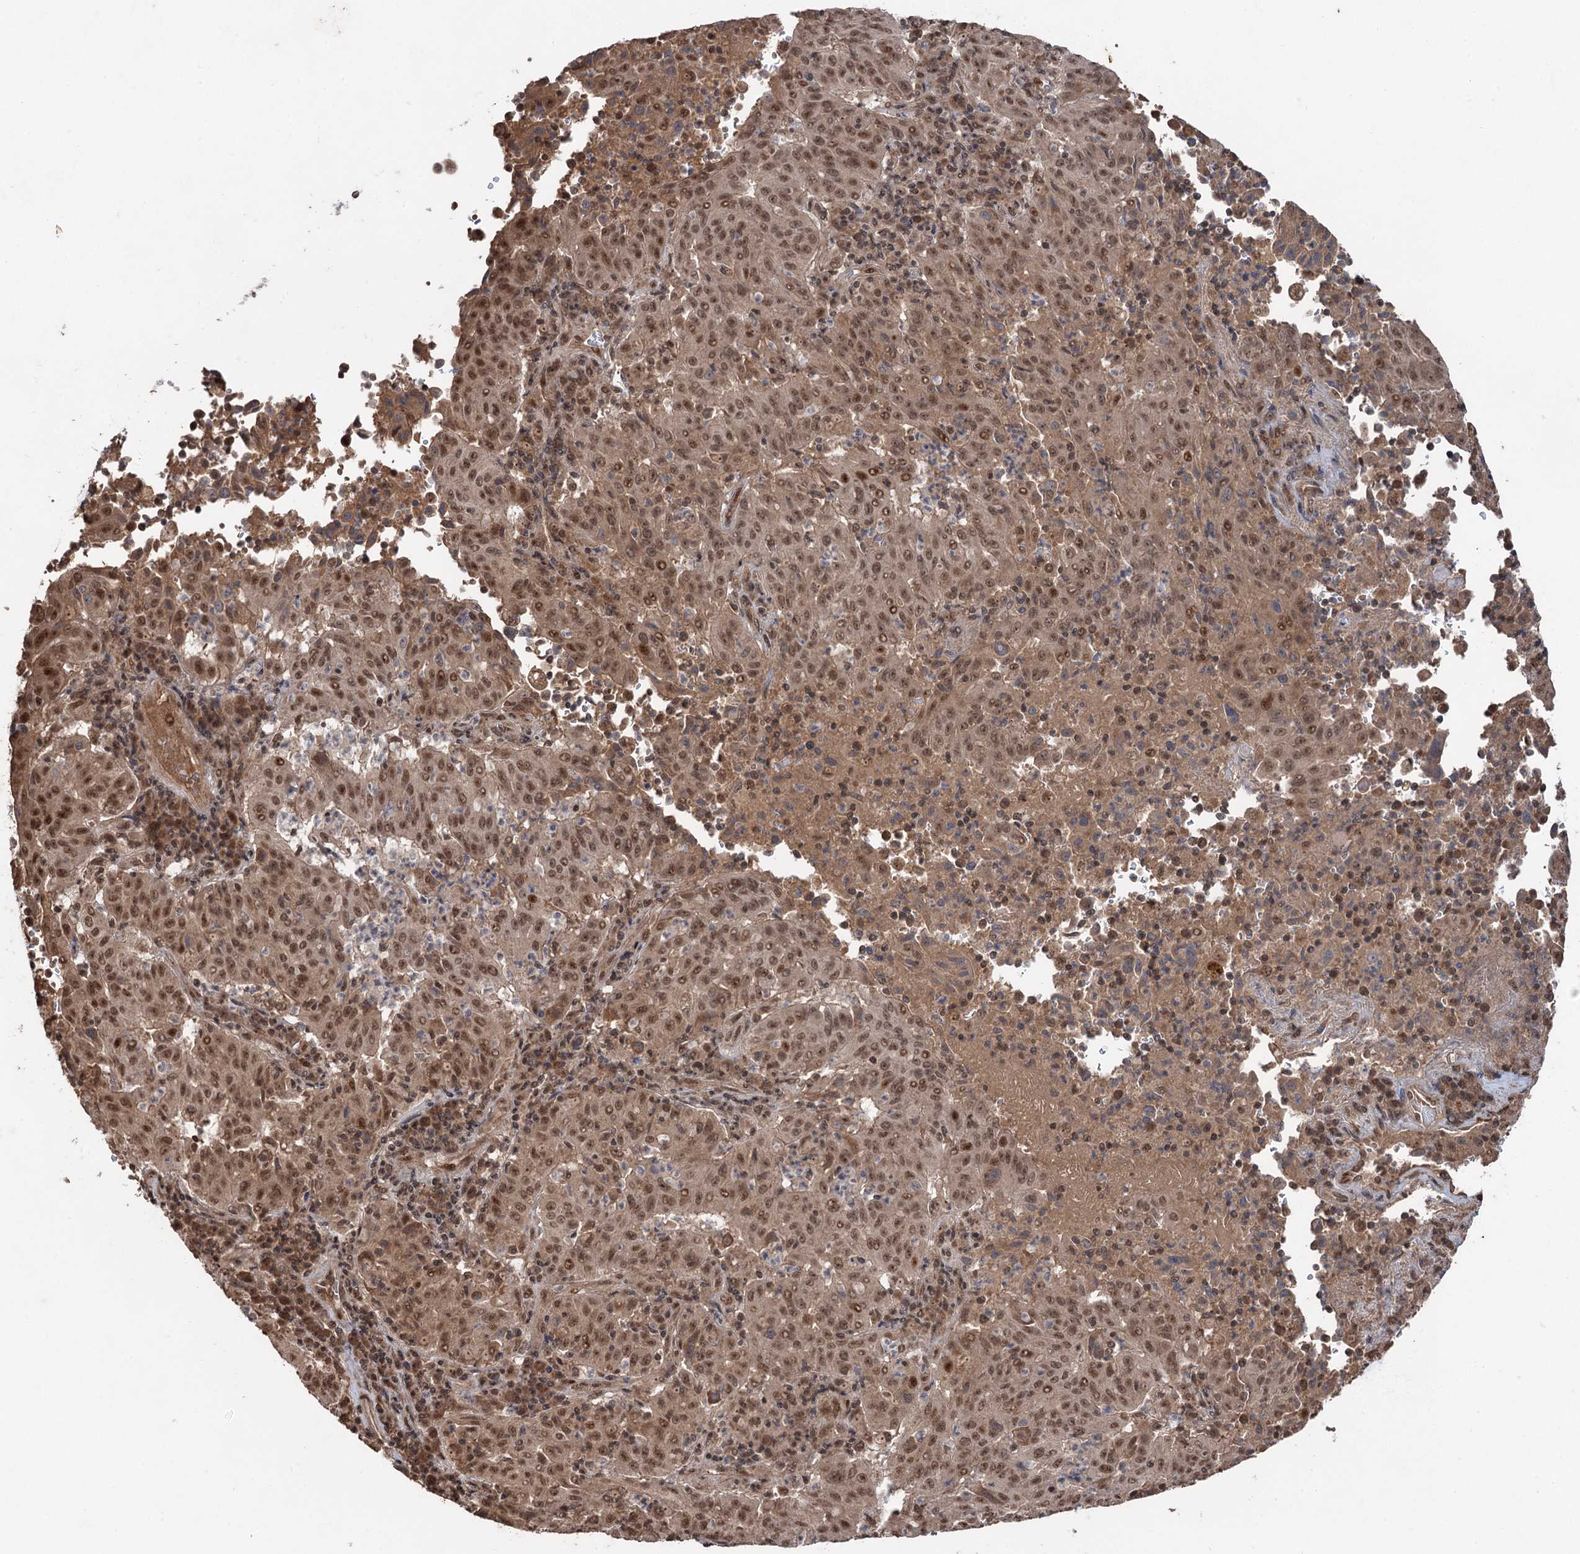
{"staining": {"intensity": "moderate", "quantity": ">75%", "location": "cytoplasmic/membranous,nuclear"}, "tissue": "pancreatic cancer", "cell_type": "Tumor cells", "image_type": "cancer", "snomed": [{"axis": "morphology", "description": "Adenocarcinoma, NOS"}, {"axis": "topography", "description": "Pancreas"}], "caption": "Brown immunohistochemical staining in adenocarcinoma (pancreatic) demonstrates moderate cytoplasmic/membranous and nuclear expression in approximately >75% of tumor cells. The staining is performed using DAB brown chromogen to label protein expression. The nuclei are counter-stained blue using hematoxylin.", "gene": "REP15", "patient": {"sex": "male", "age": 63}}